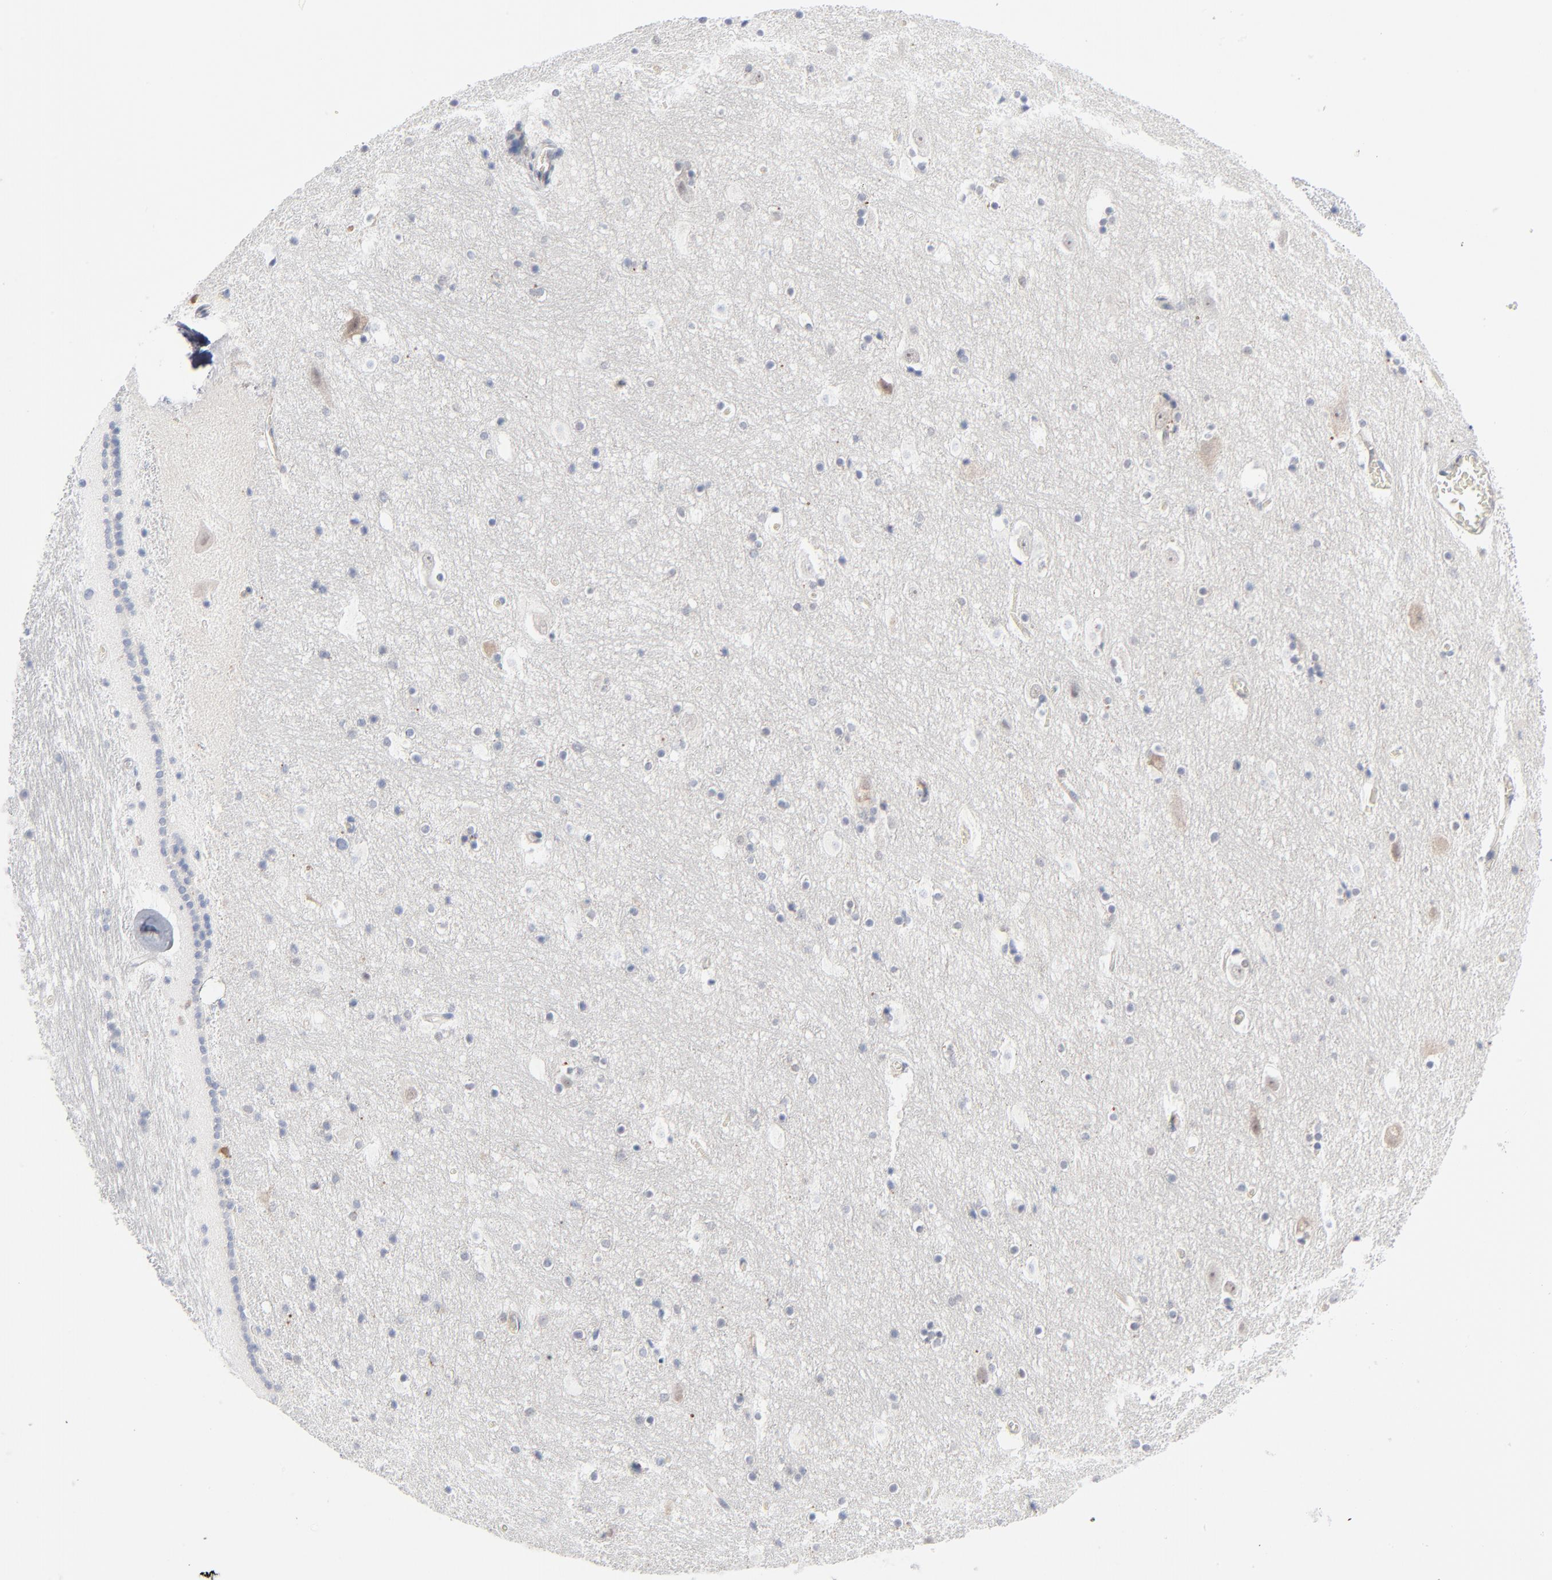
{"staining": {"intensity": "negative", "quantity": "none", "location": "none"}, "tissue": "hippocampus", "cell_type": "Glial cells", "image_type": "normal", "snomed": [{"axis": "morphology", "description": "Normal tissue, NOS"}, {"axis": "topography", "description": "Hippocampus"}], "caption": "The photomicrograph shows no significant staining in glial cells of hippocampus. The staining is performed using DAB brown chromogen with nuclei counter-stained in using hematoxylin.", "gene": "RPS6KB1", "patient": {"sex": "male", "age": 45}}